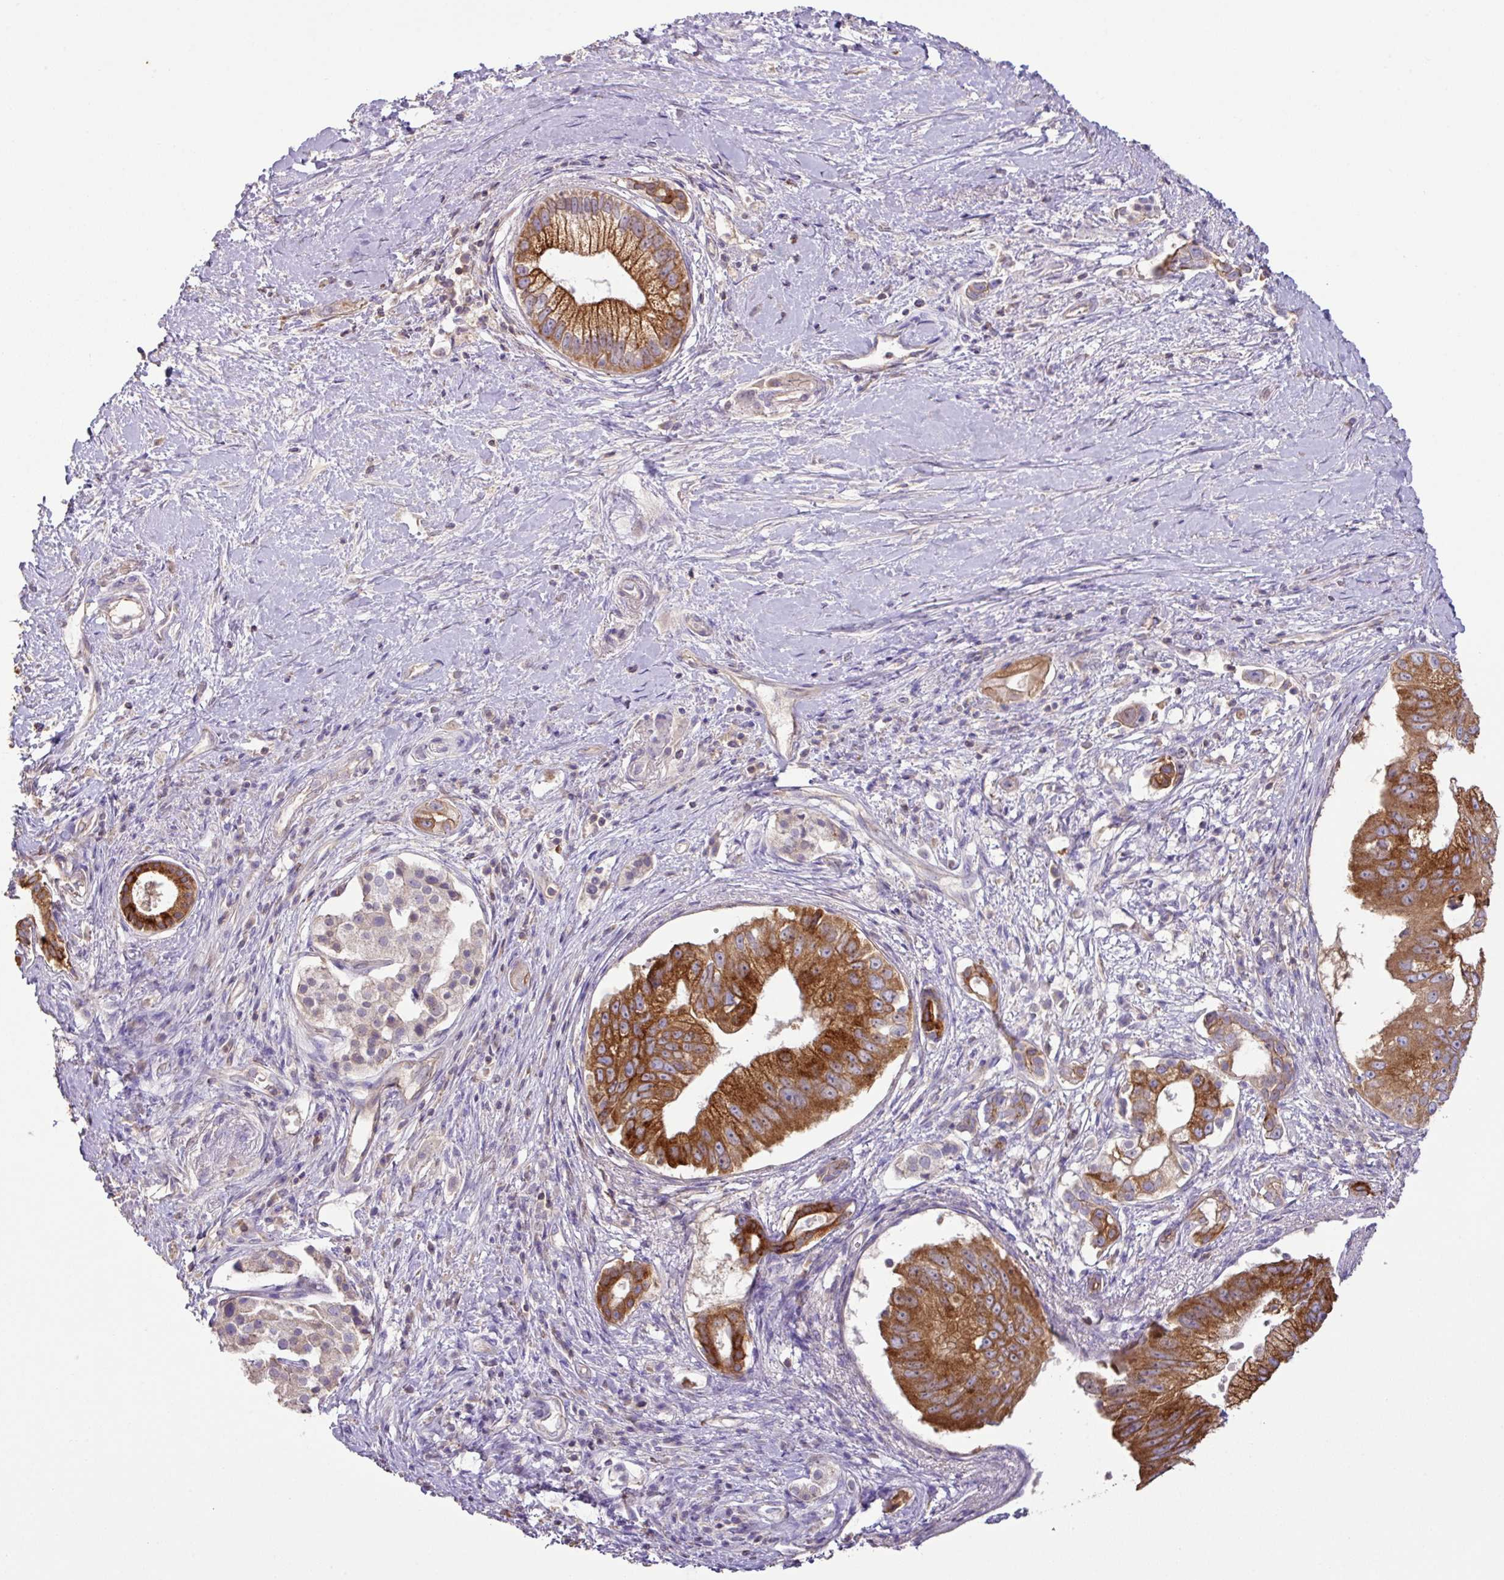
{"staining": {"intensity": "strong", "quantity": ">75%", "location": "cytoplasmic/membranous"}, "tissue": "pancreatic cancer", "cell_type": "Tumor cells", "image_type": "cancer", "snomed": [{"axis": "morphology", "description": "Adenocarcinoma, NOS"}, {"axis": "topography", "description": "Pancreas"}], "caption": "Immunohistochemistry of pancreatic cancer (adenocarcinoma) displays high levels of strong cytoplasmic/membranous staining in approximately >75% of tumor cells. Ihc stains the protein of interest in brown and the nuclei are stained blue.", "gene": "AGR3", "patient": {"sex": "male", "age": 70}}